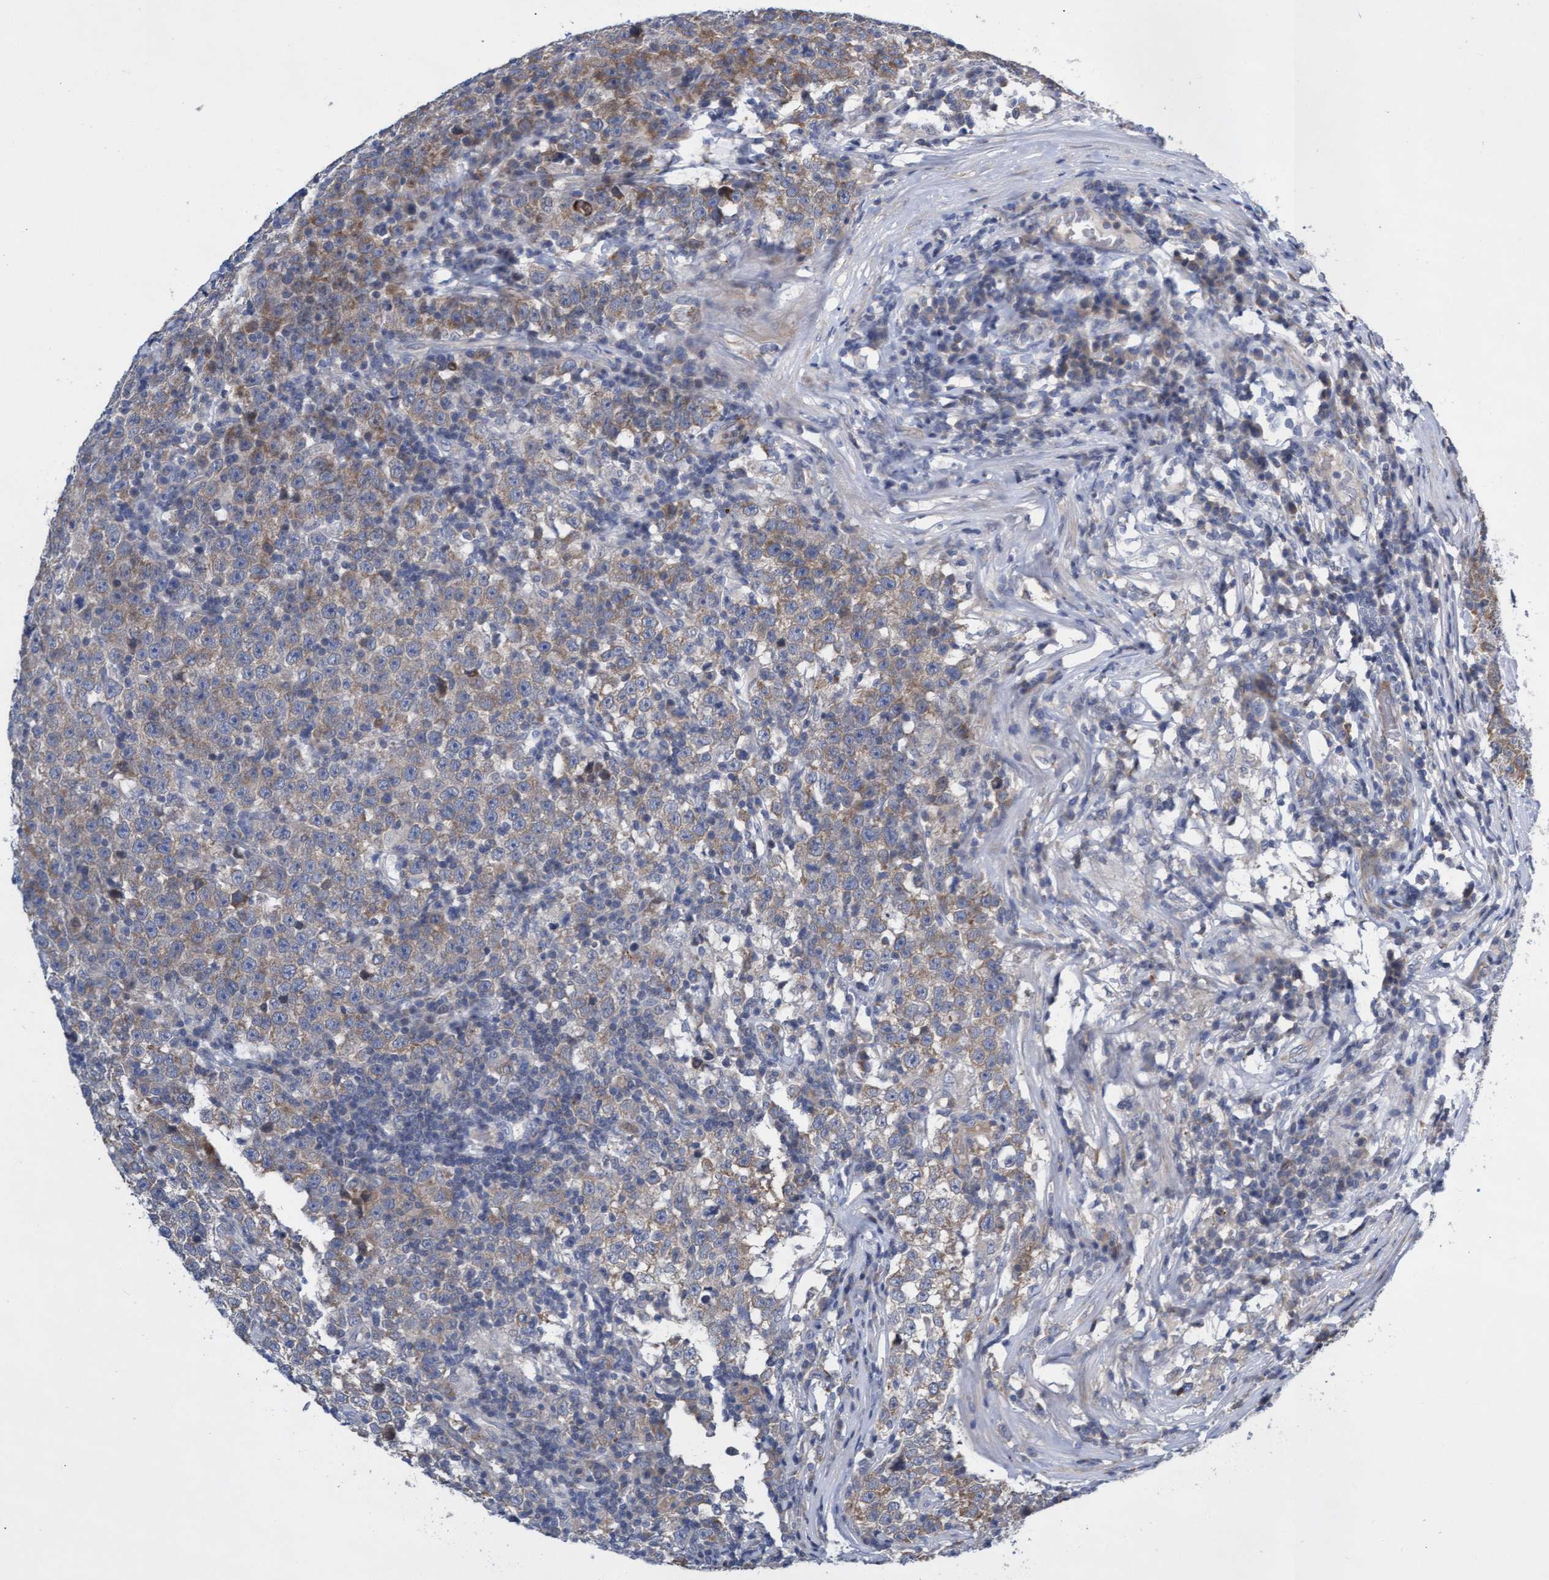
{"staining": {"intensity": "moderate", "quantity": ">75%", "location": "cytoplasmic/membranous"}, "tissue": "testis cancer", "cell_type": "Tumor cells", "image_type": "cancer", "snomed": [{"axis": "morphology", "description": "Seminoma, NOS"}, {"axis": "topography", "description": "Testis"}], "caption": "Immunohistochemistry photomicrograph of neoplastic tissue: human testis cancer (seminoma) stained using immunohistochemistry exhibits medium levels of moderate protein expression localized specifically in the cytoplasmic/membranous of tumor cells, appearing as a cytoplasmic/membranous brown color.", "gene": "ABCF2", "patient": {"sex": "male", "age": 43}}